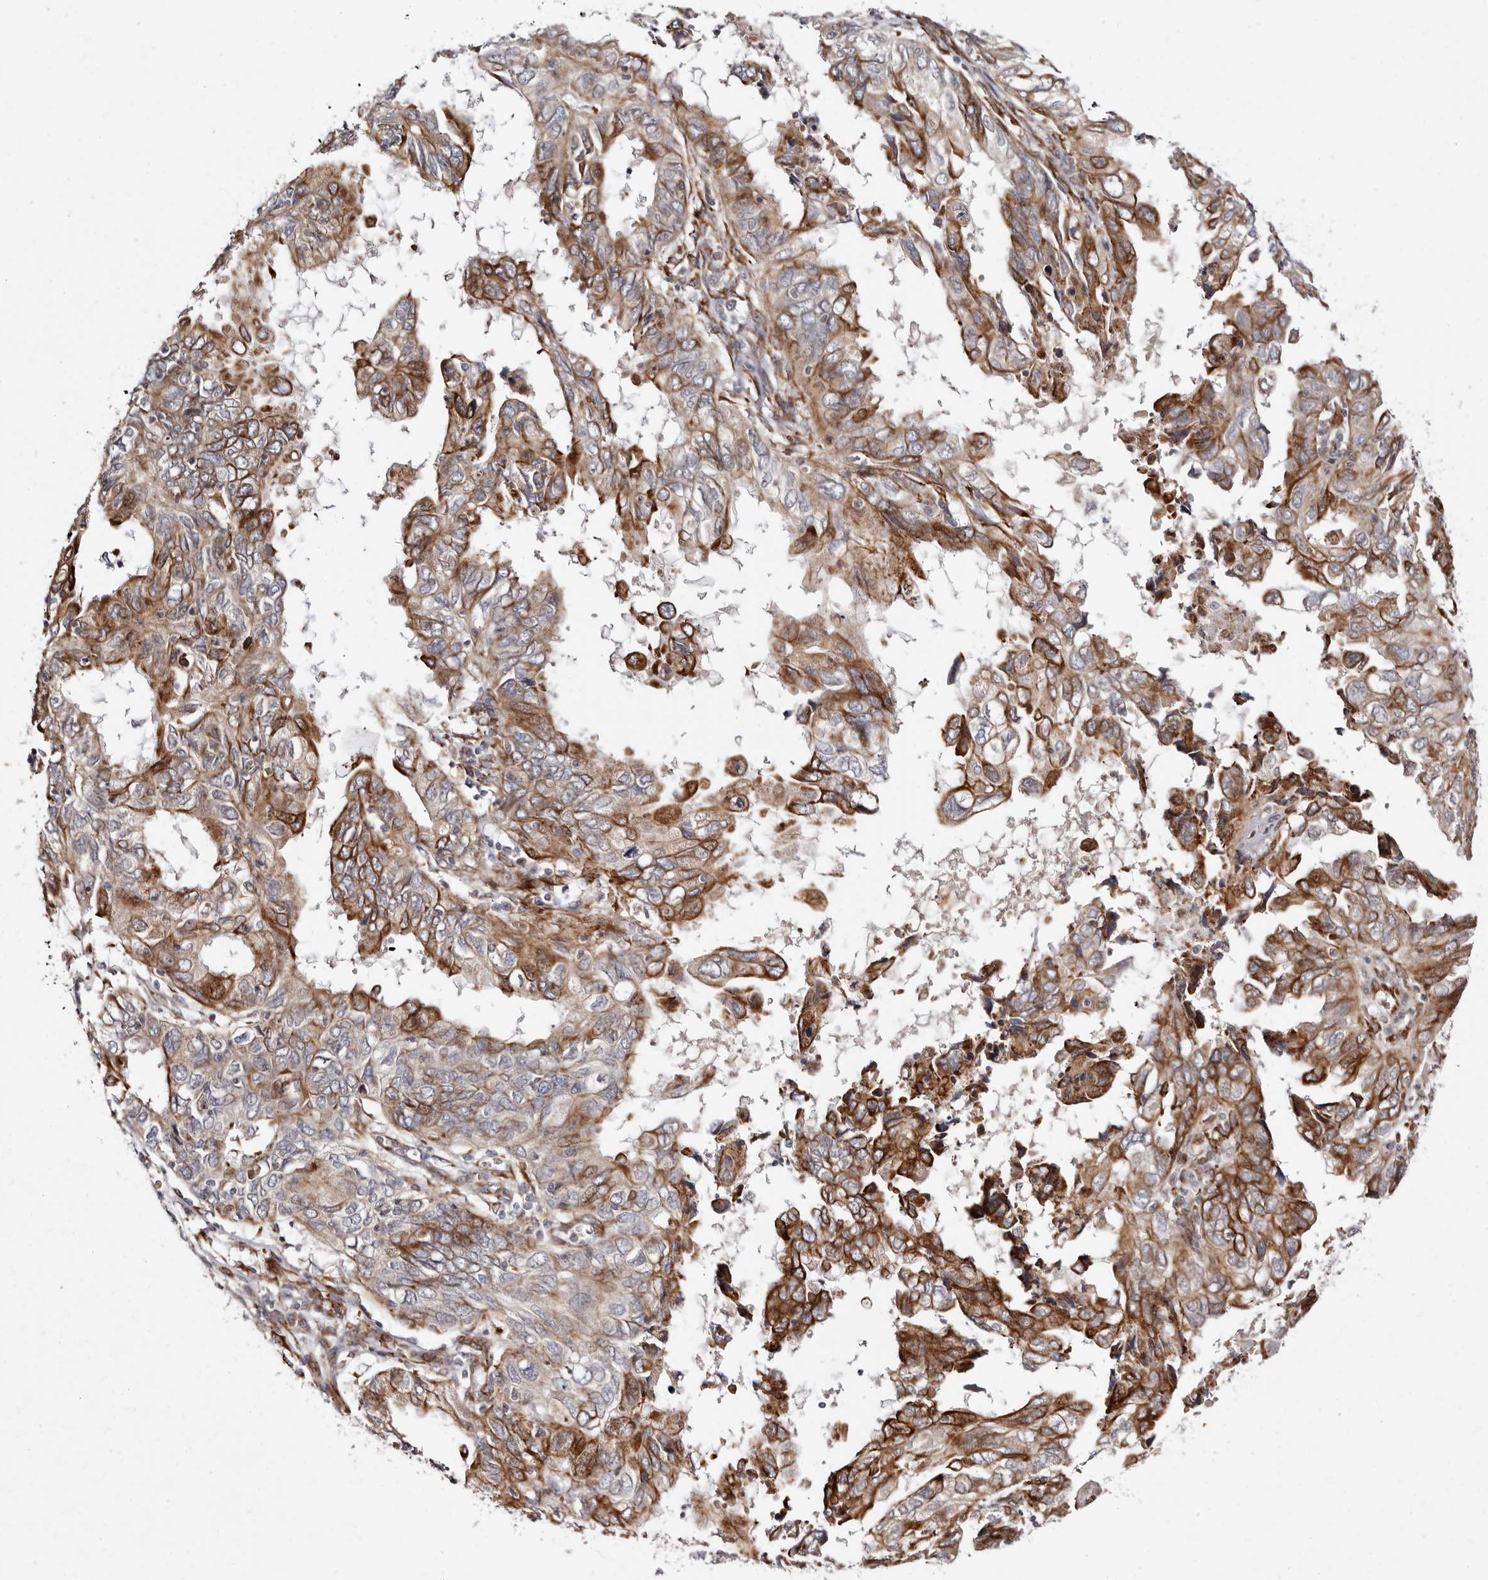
{"staining": {"intensity": "strong", "quantity": ">75%", "location": "cytoplasmic/membranous"}, "tissue": "endometrial cancer", "cell_type": "Tumor cells", "image_type": "cancer", "snomed": [{"axis": "morphology", "description": "Adenocarcinoma, NOS"}, {"axis": "topography", "description": "Uterus"}], "caption": "IHC of human adenocarcinoma (endometrial) displays high levels of strong cytoplasmic/membranous staining in approximately >75% of tumor cells. (DAB (3,3'-diaminobenzidine) = brown stain, brightfield microscopy at high magnification).", "gene": "BCL2L15", "patient": {"sex": "female", "age": 77}}